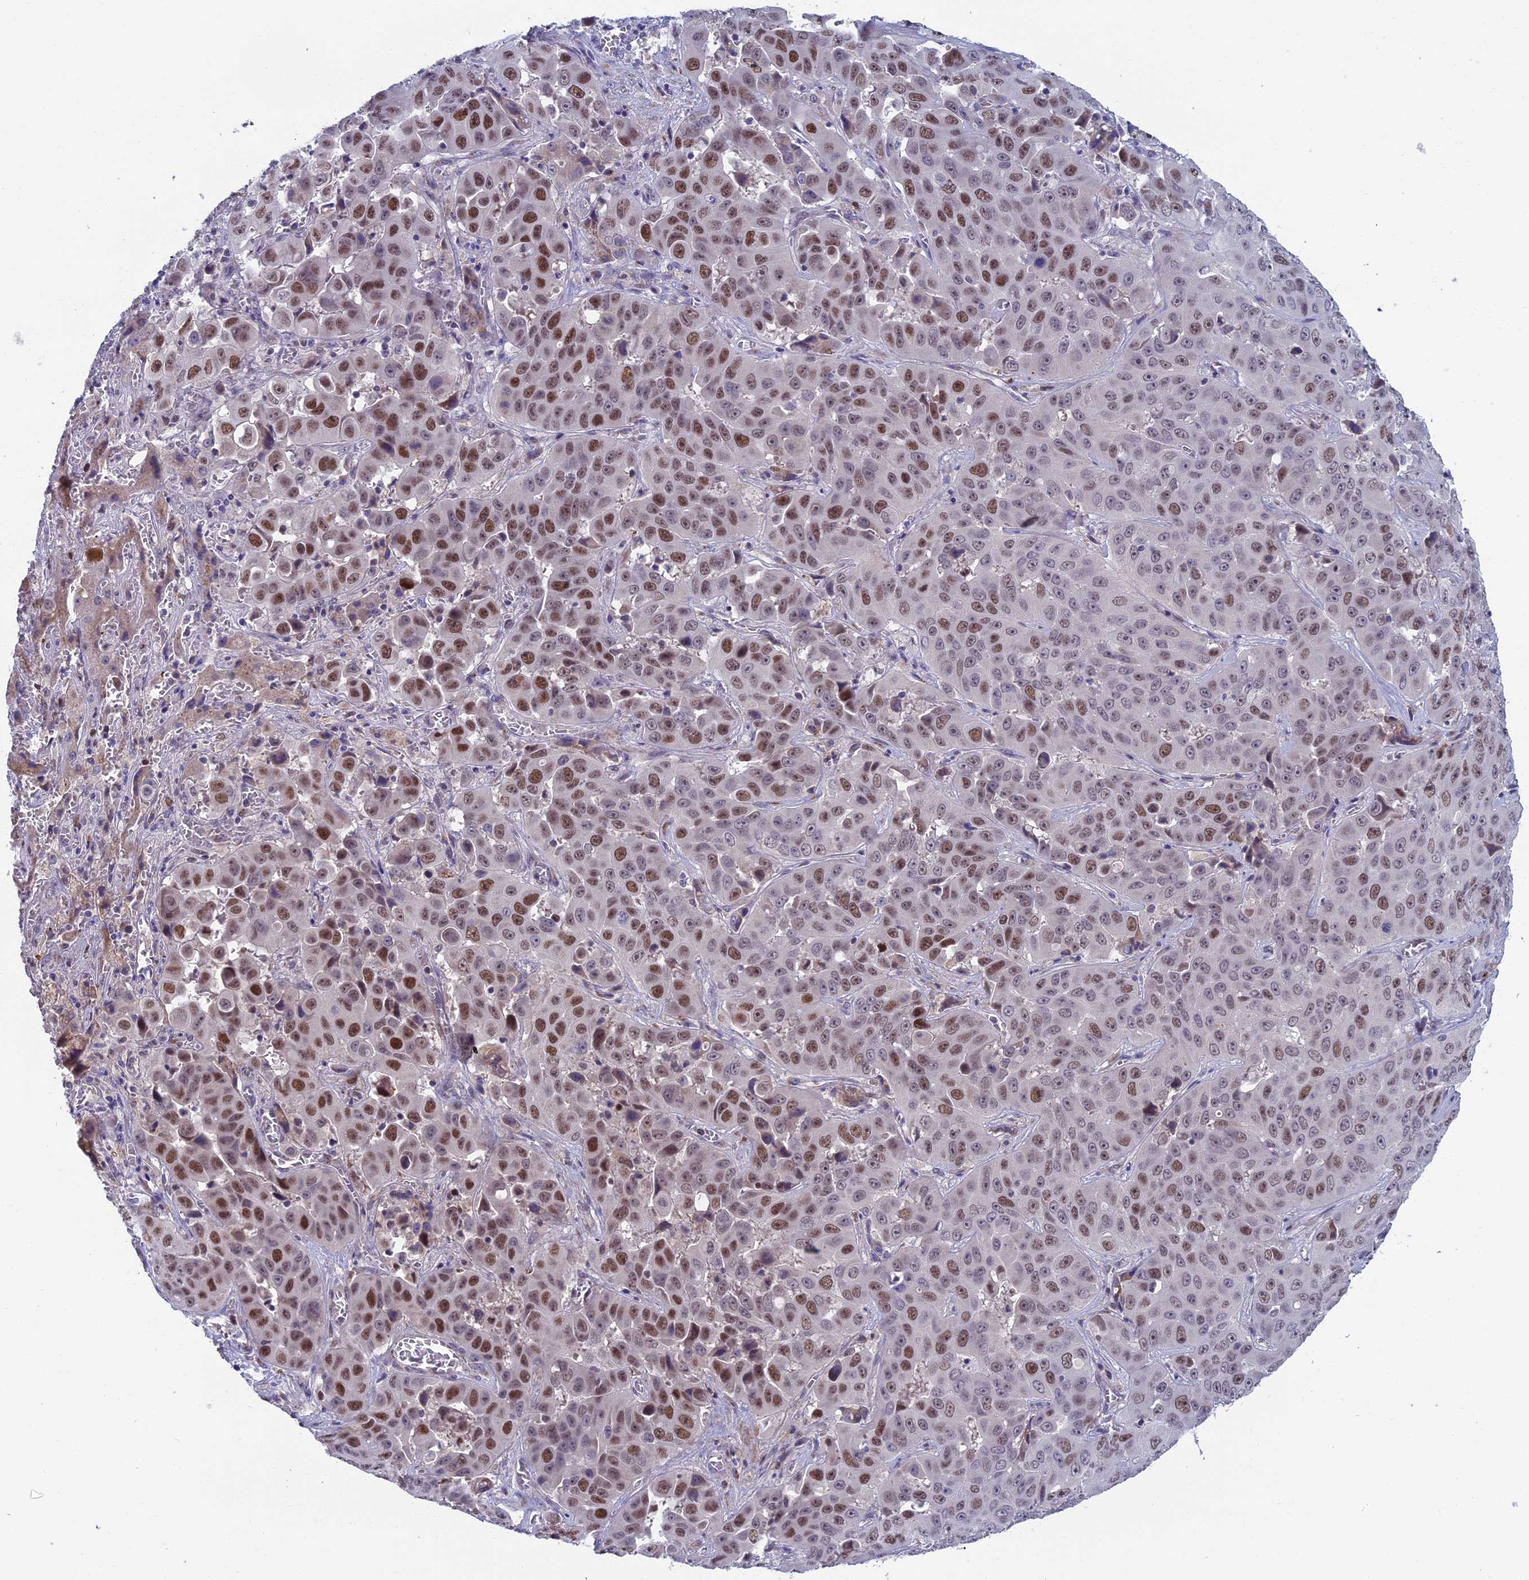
{"staining": {"intensity": "moderate", "quantity": ">75%", "location": "nuclear"}, "tissue": "liver cancer", "cell_type": "Tumor cells", "image_type": "cancer", "snomed": [{"axis": "morphology", "description": "Cholangiocarcinoma"}, {"axis": "topography", "description": "Liver"}], "caption": "Liver cancer stained with DAB IHC reveals medium levels of moderate nuclear staining in about >75% of tumor cells. Nuclei are stained in blue.", "gene": "LIG1", "patient": {"sex": "female", "age": 52}}